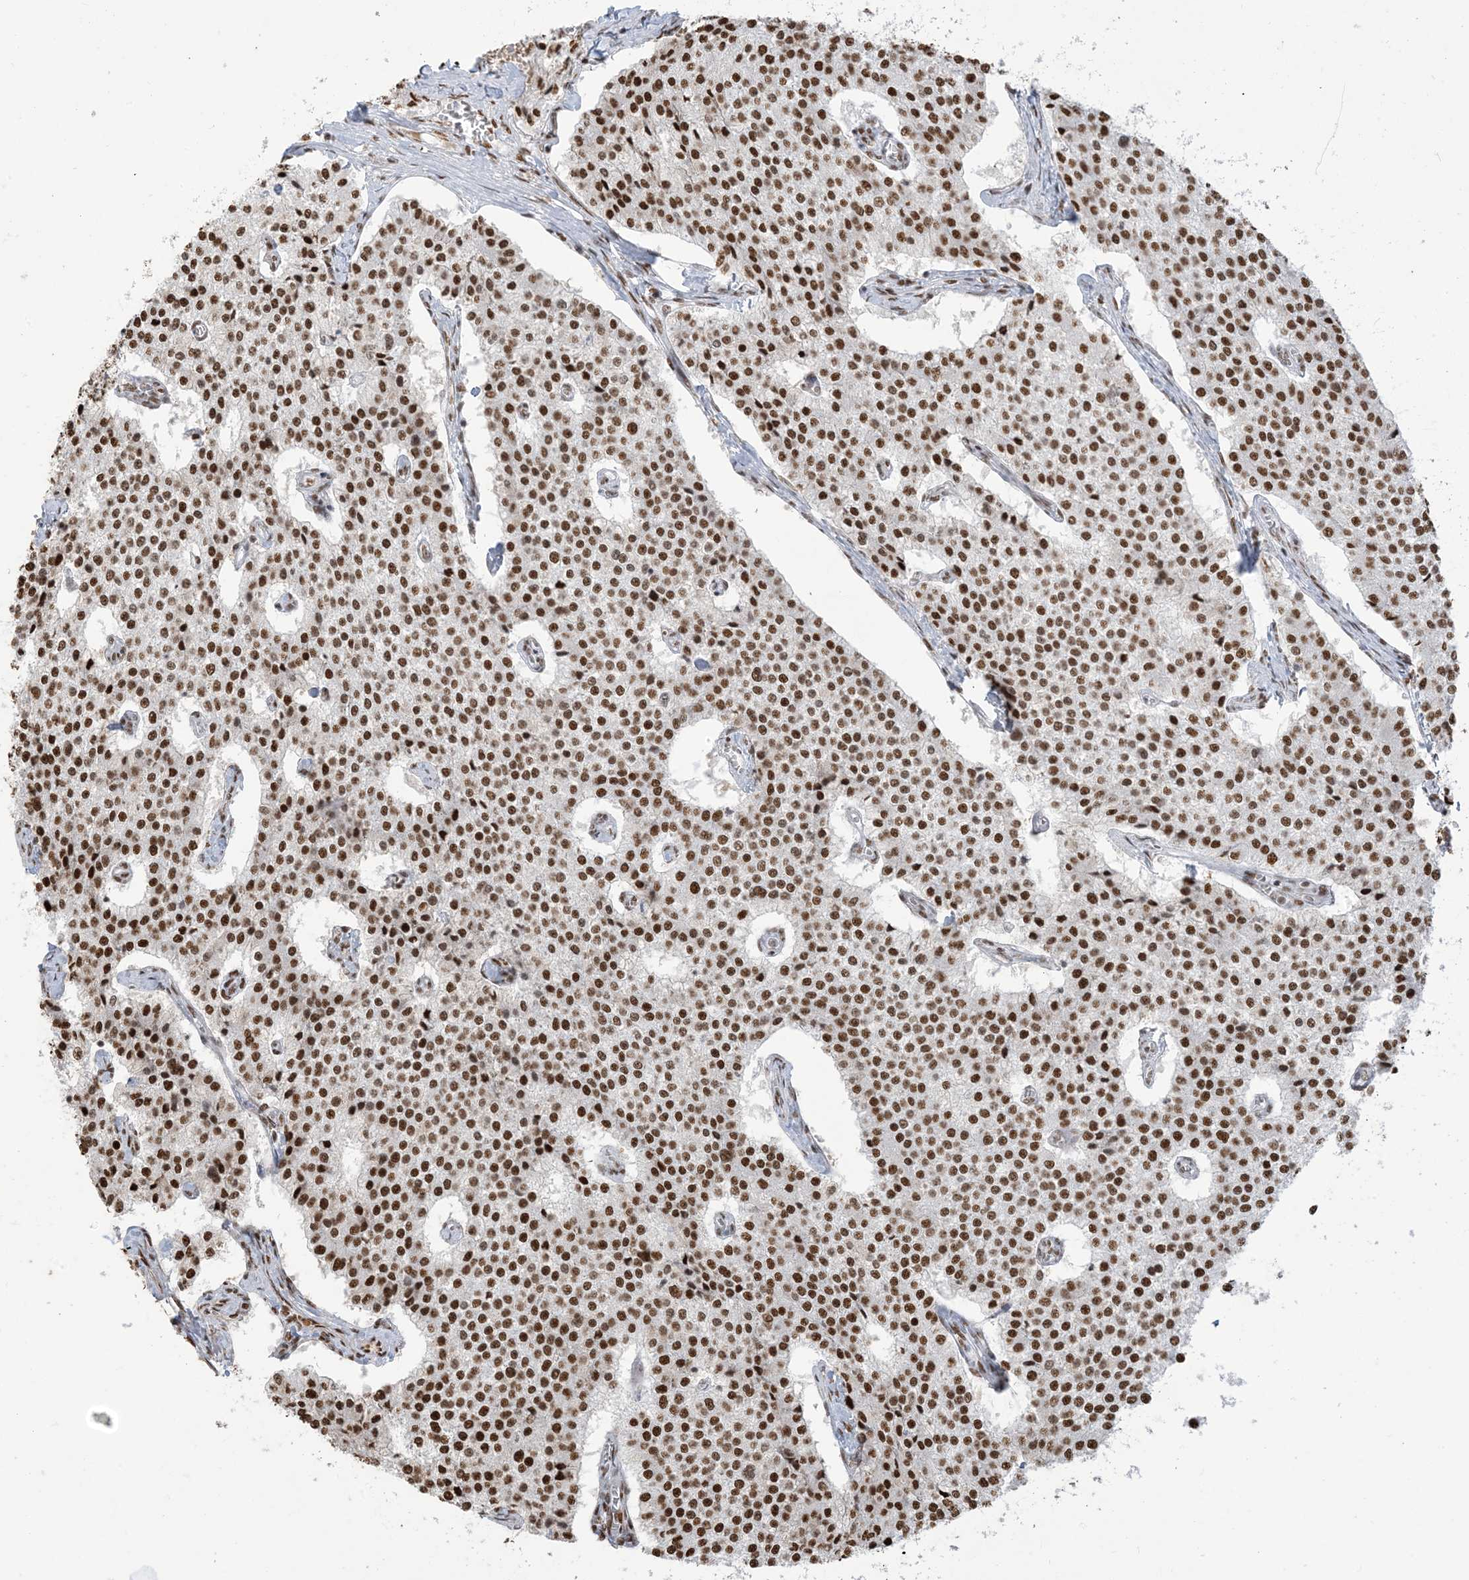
{"staining": {"intensity": "strong", "quantity": ">75%", "location": "nuclear"}, "tissue": "carcinoid", "cell_type": "Tumor cells", "image_type": "cancer", "snomed": [{"axis": "morphology", "description": "Carcinoid, malignant, NOS"}, {"axis": "topography", "description": "Colon"}], "caption": "The histopathology image reveals immunohistochemical staining of malignant carcinoid. There is strong nuclear expression is present in approximately >75% of tumor cells.", "gene": "STAG1", "patient": {"sex": "female", "age": 52}}